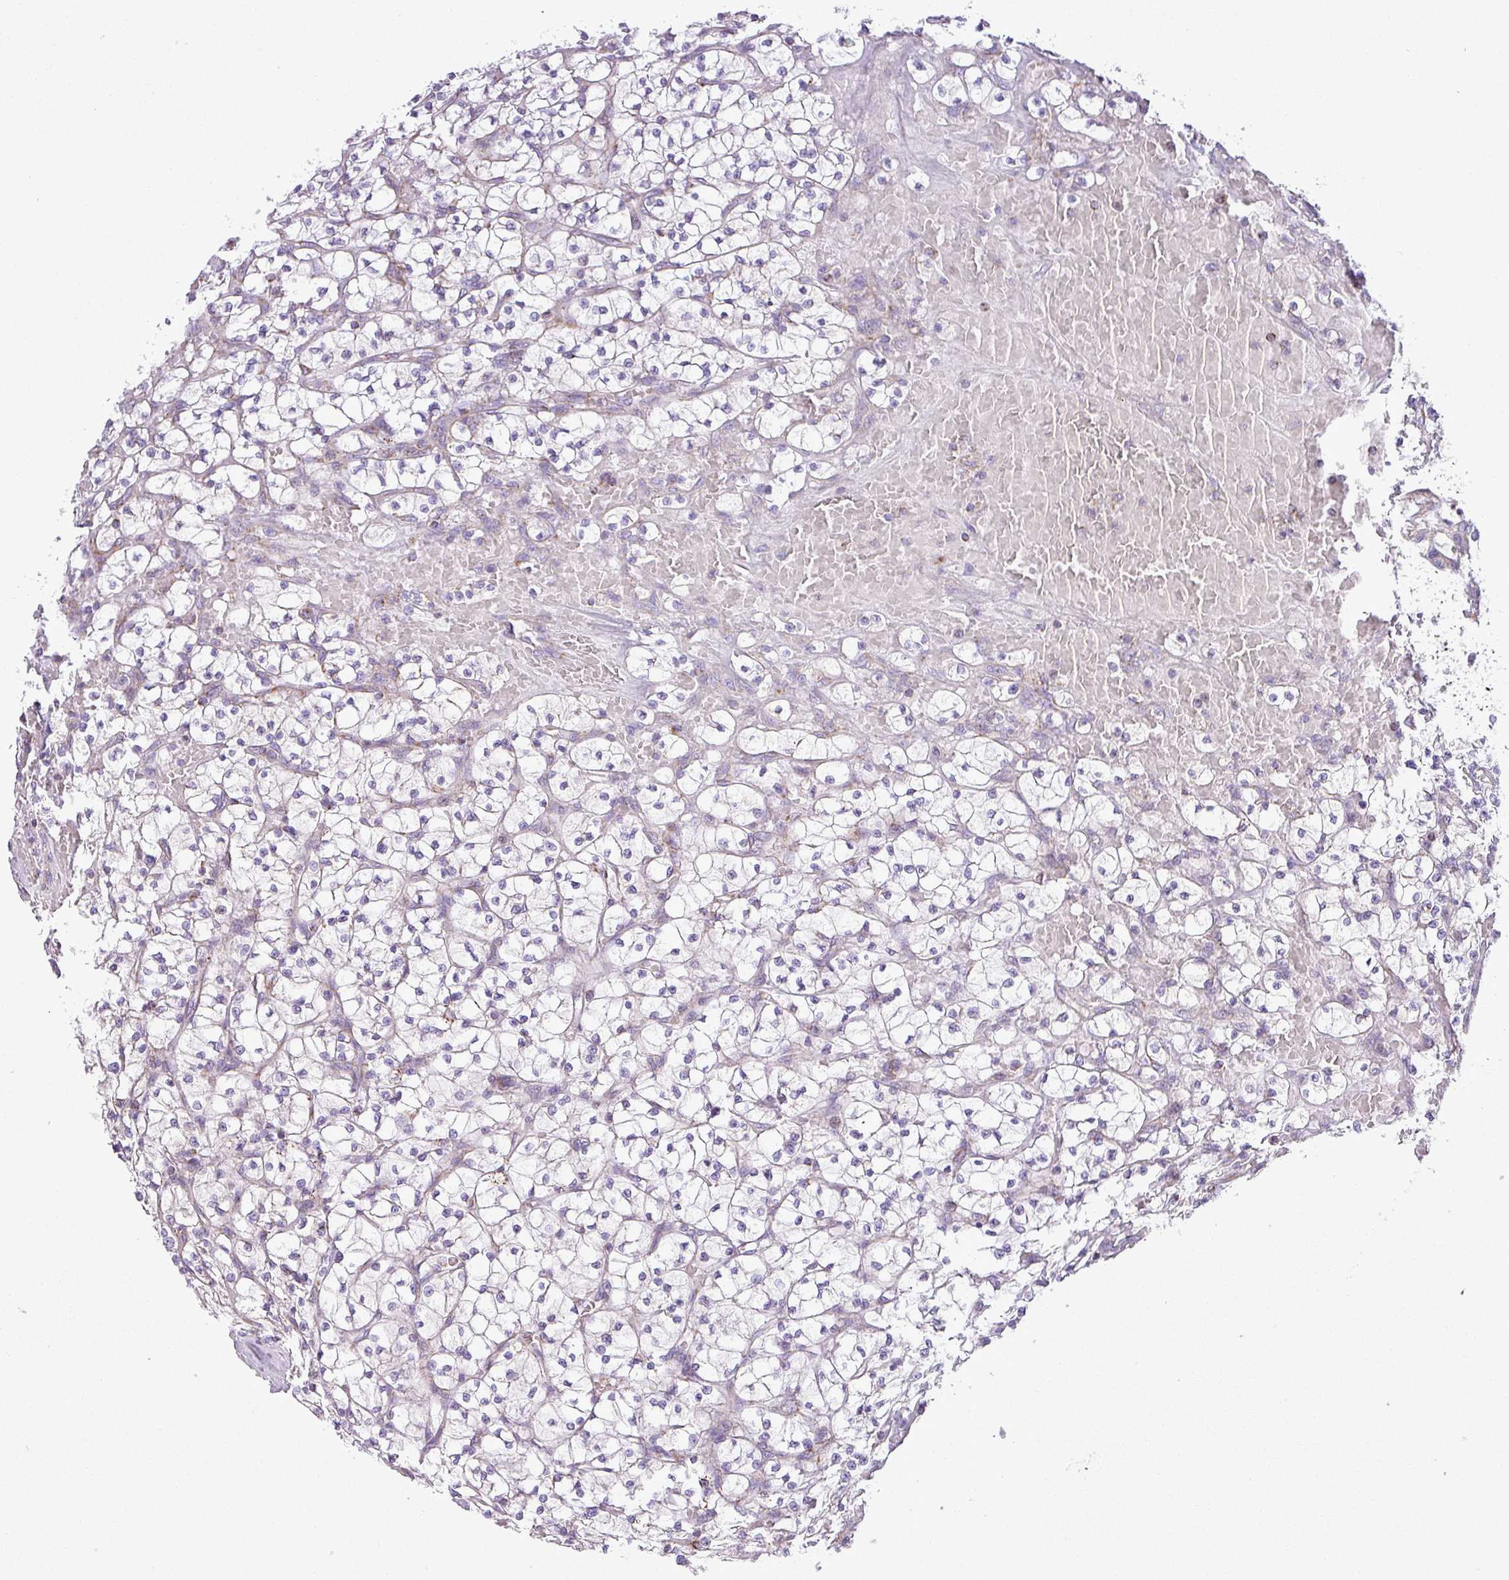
{"staining": {"intensity": "negative", "quantity": "none", "location": "none"}, "tissue": "renal cancer", "cell_type": "Tumor cells", "image_type": "cancer", "snomed": [{"axis": "morphology", "description": "Adenocarcinoma, NOS"}, {"axis": "topography", "description": "Kidney"}], "caption": "DAB immunohistochemical staining of human renal adenocarcinoma demonstrates no significant staining in tumor cells.", "gene": "ZNF81", "patient": {"sex": "female", "age": 64}}